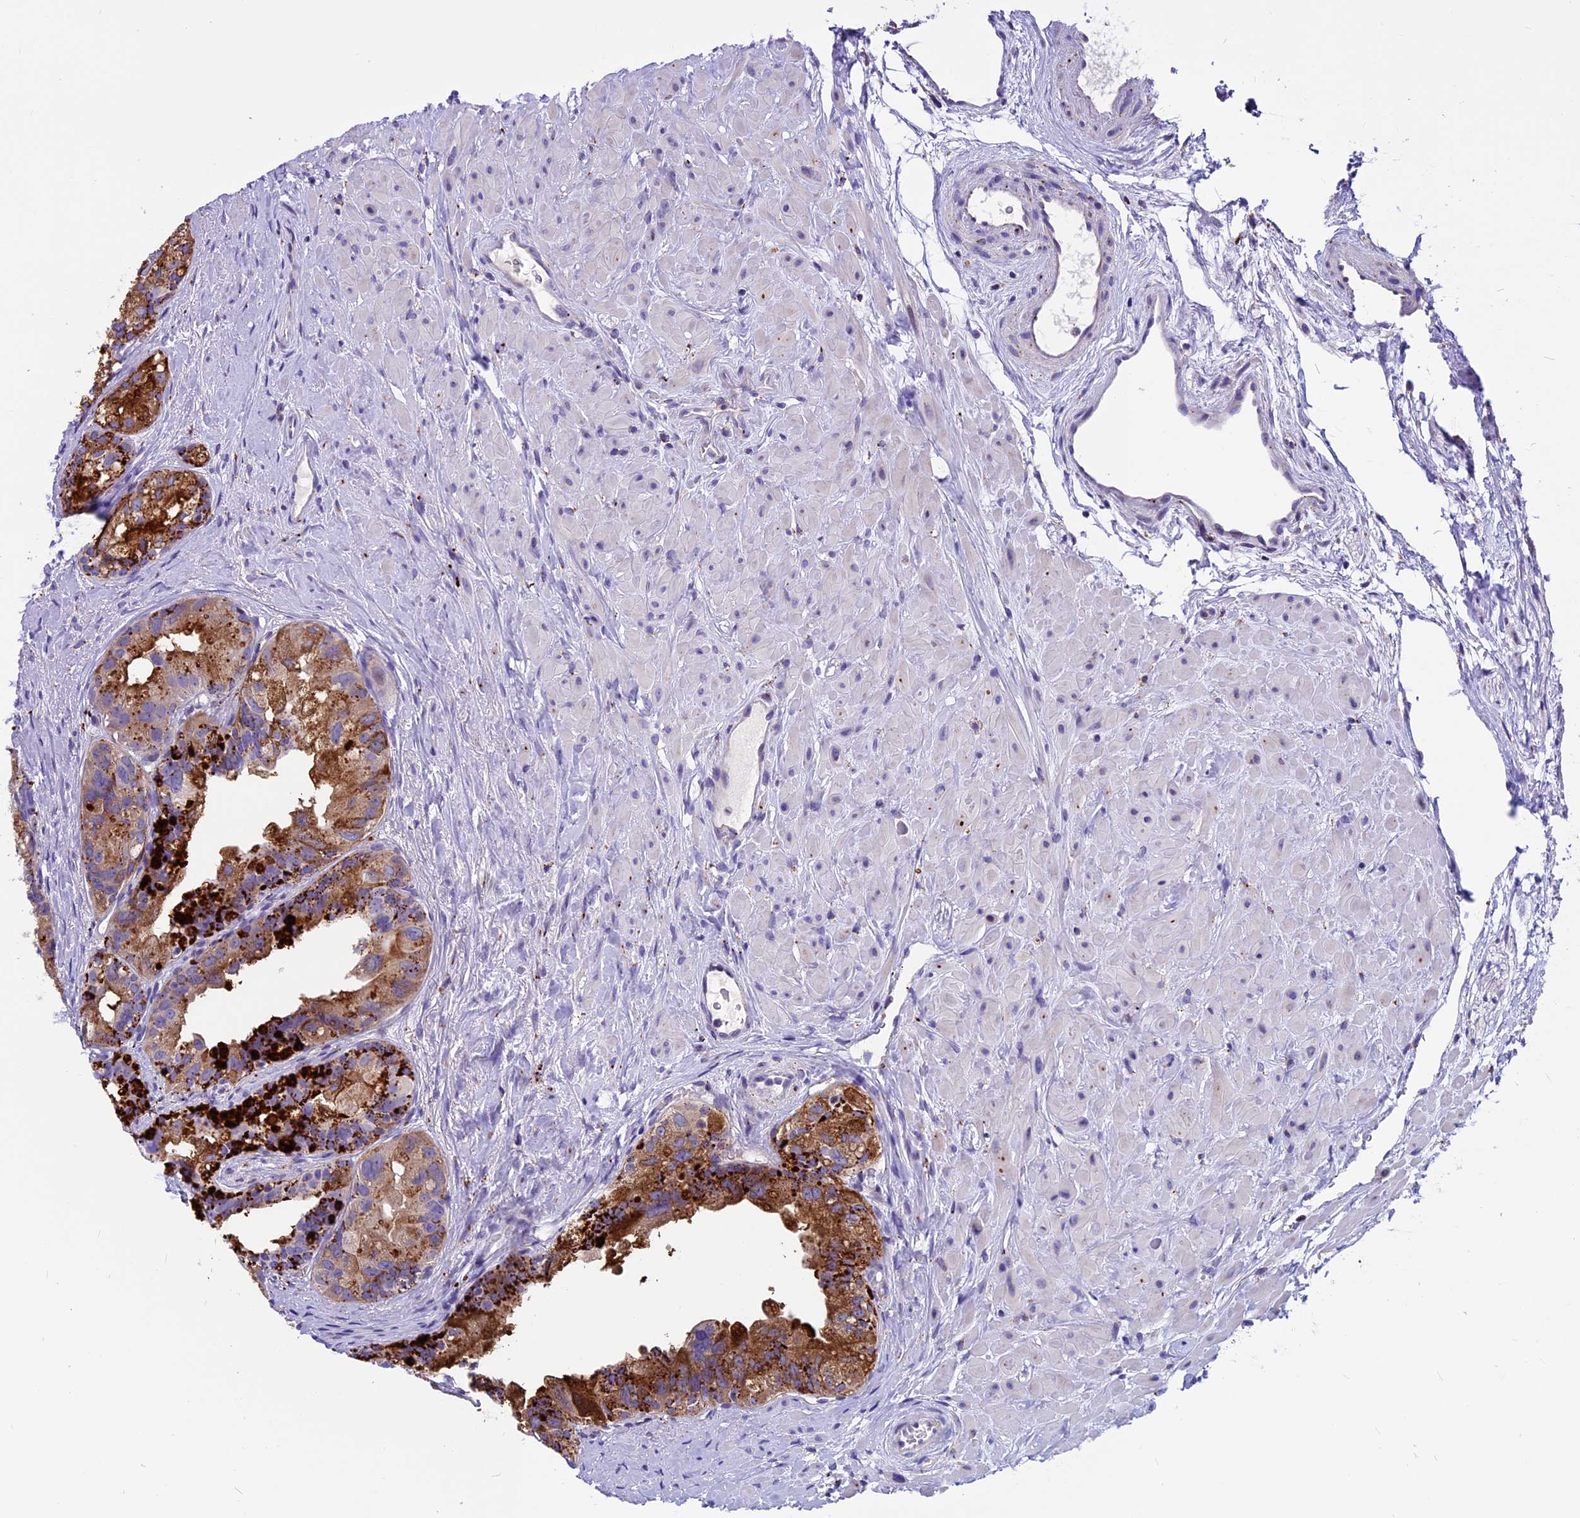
{"staining": {"intensity": "moderate", "quantity": ">75%", "location": "cytoplasmic/membranous"}, "tissue": "prostate cancer", "cell_type": "Tumor cells", "image_type": "cancer", "snomed": [{"axis": "morphology", "description": "Normal tissue, NOS"}, {"axis": "morphology", "description": "Adenocarcinoma, Low grade"}, {"axis": "topography", "description": "Prostate"}], "caption": "A histopathology image showing moderate cytoplasmic/membranous staining in approximately >75% of tumor cells in adenocarcinoma (low-grade) (prostate), as visualized by brown immunohistochemical staining.", "gene": "THRSP", "patient": {"sex": "male", "age": 72}}